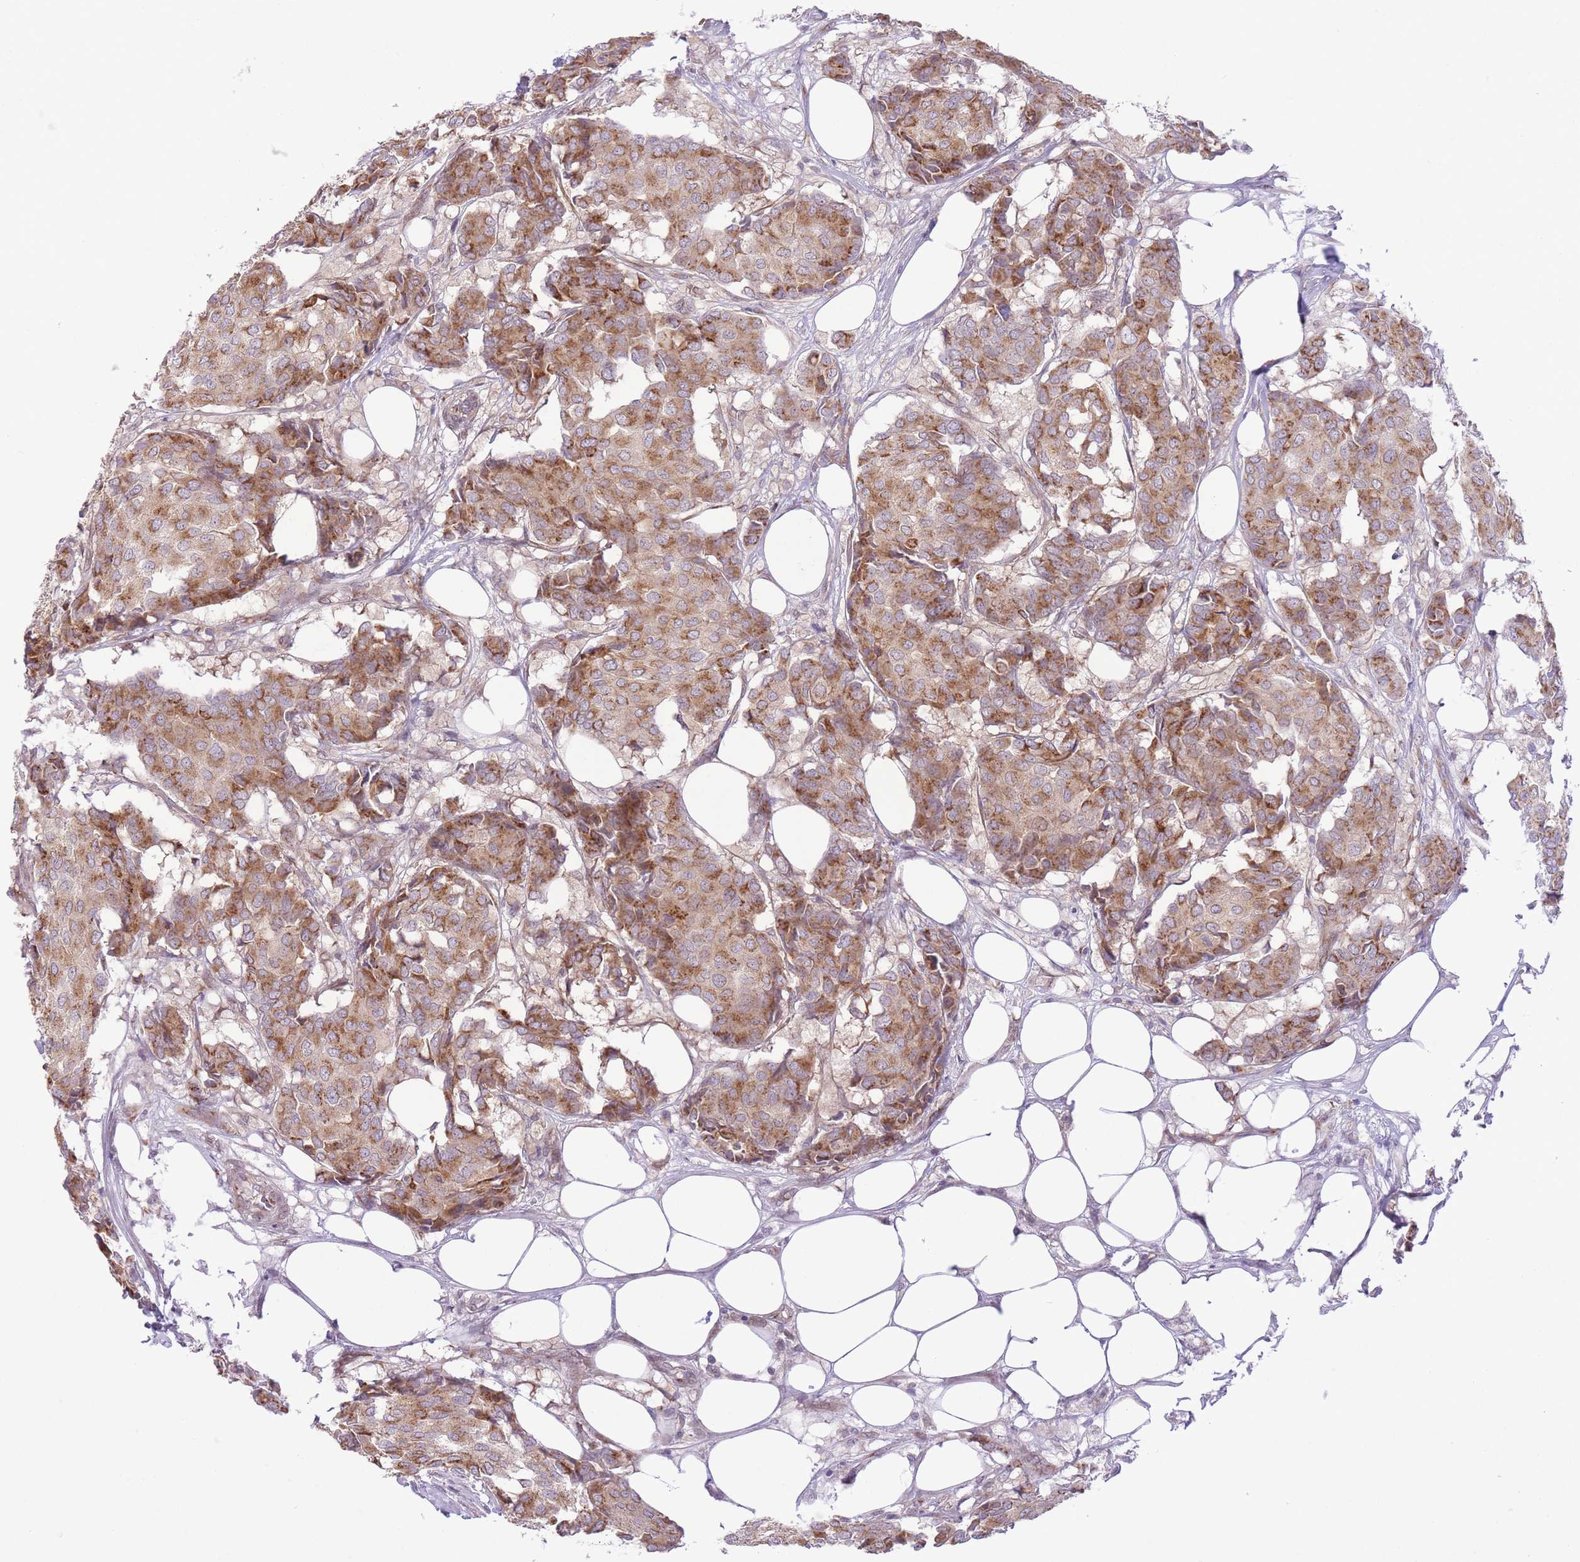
{"staining": {"intensity": "moderate", "quantity": ">75%", "location": "cytoplasmic/membranous"}, "tissue": "breast cancer", "cell_type": "Tumor cells", "image_type": "cancer", "snomed": [{"axis": "morphology", "description": "Duct carcinoma"}, {"axis": "topography", "description": "Breast"}], "caption": "This is a photomicrograph of IHC staining of breast invasive ductal carcinoma, which shows moderate staining in the cytoplasmic/membranous of tumor cells.", "gene": "ZBED5", "patient": {"sex": "female", "age": 75}}